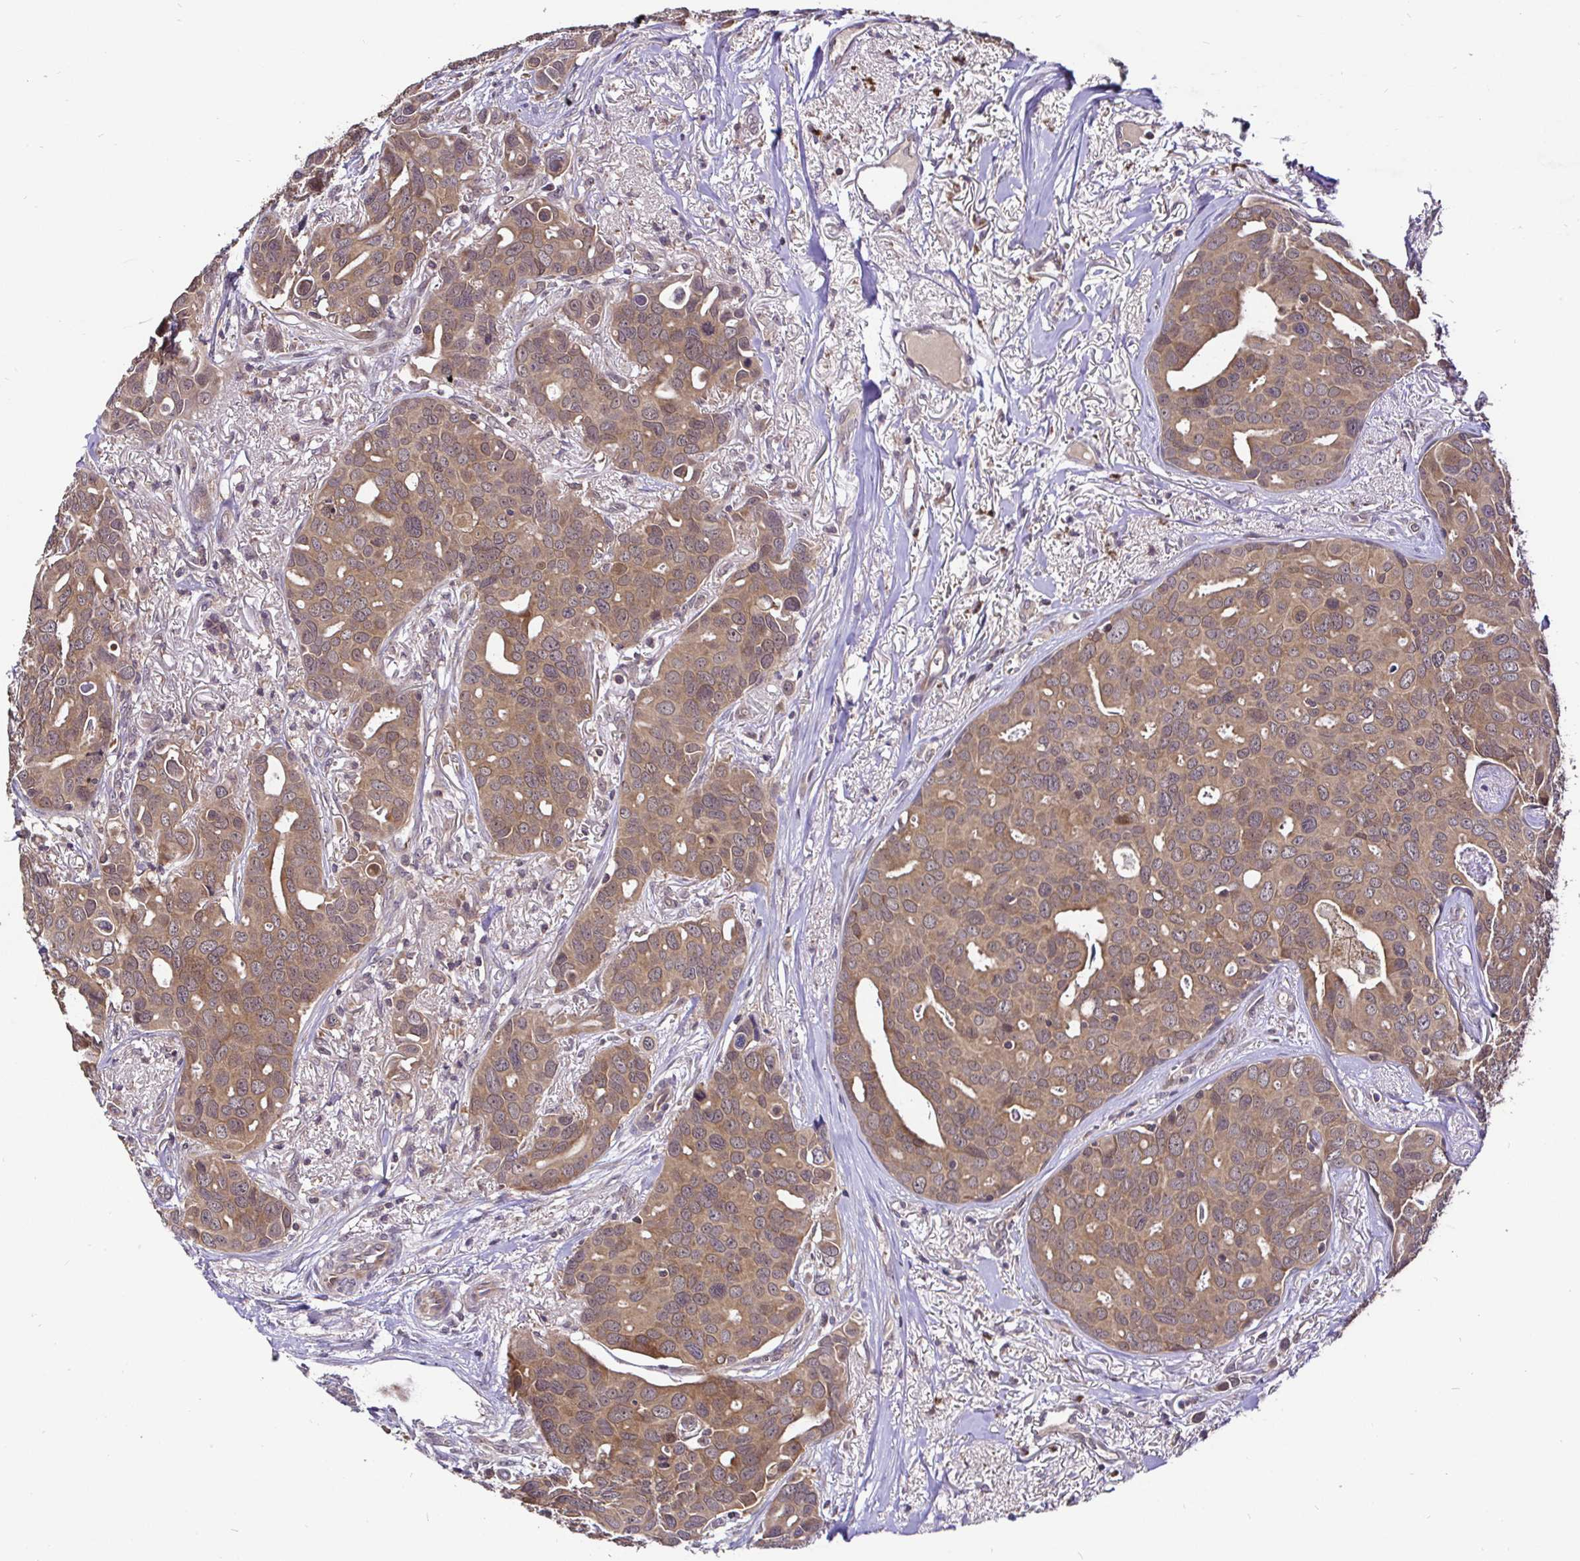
{"staining": {"intensity": "moderate", "quantity": ">75%", "location": "cytoplasmic/membranous,nuclear"}, "tissue": "breast cancer", "cell_type": "Tumor cells", "image_type": "cancer", "snomed": [{"axis": "morphology", "description": "Duct carcinoma"}, {"axis": "topography", "description": "Breast"}], "caption": "Human breast cancer stained with a brown dye shows moderate cytoplasmic/membranous and nuclear positive positivity in about >75% of tumor cells.", "gene": "UBE2M", "patient": {"sex": "female", "age": 54}}